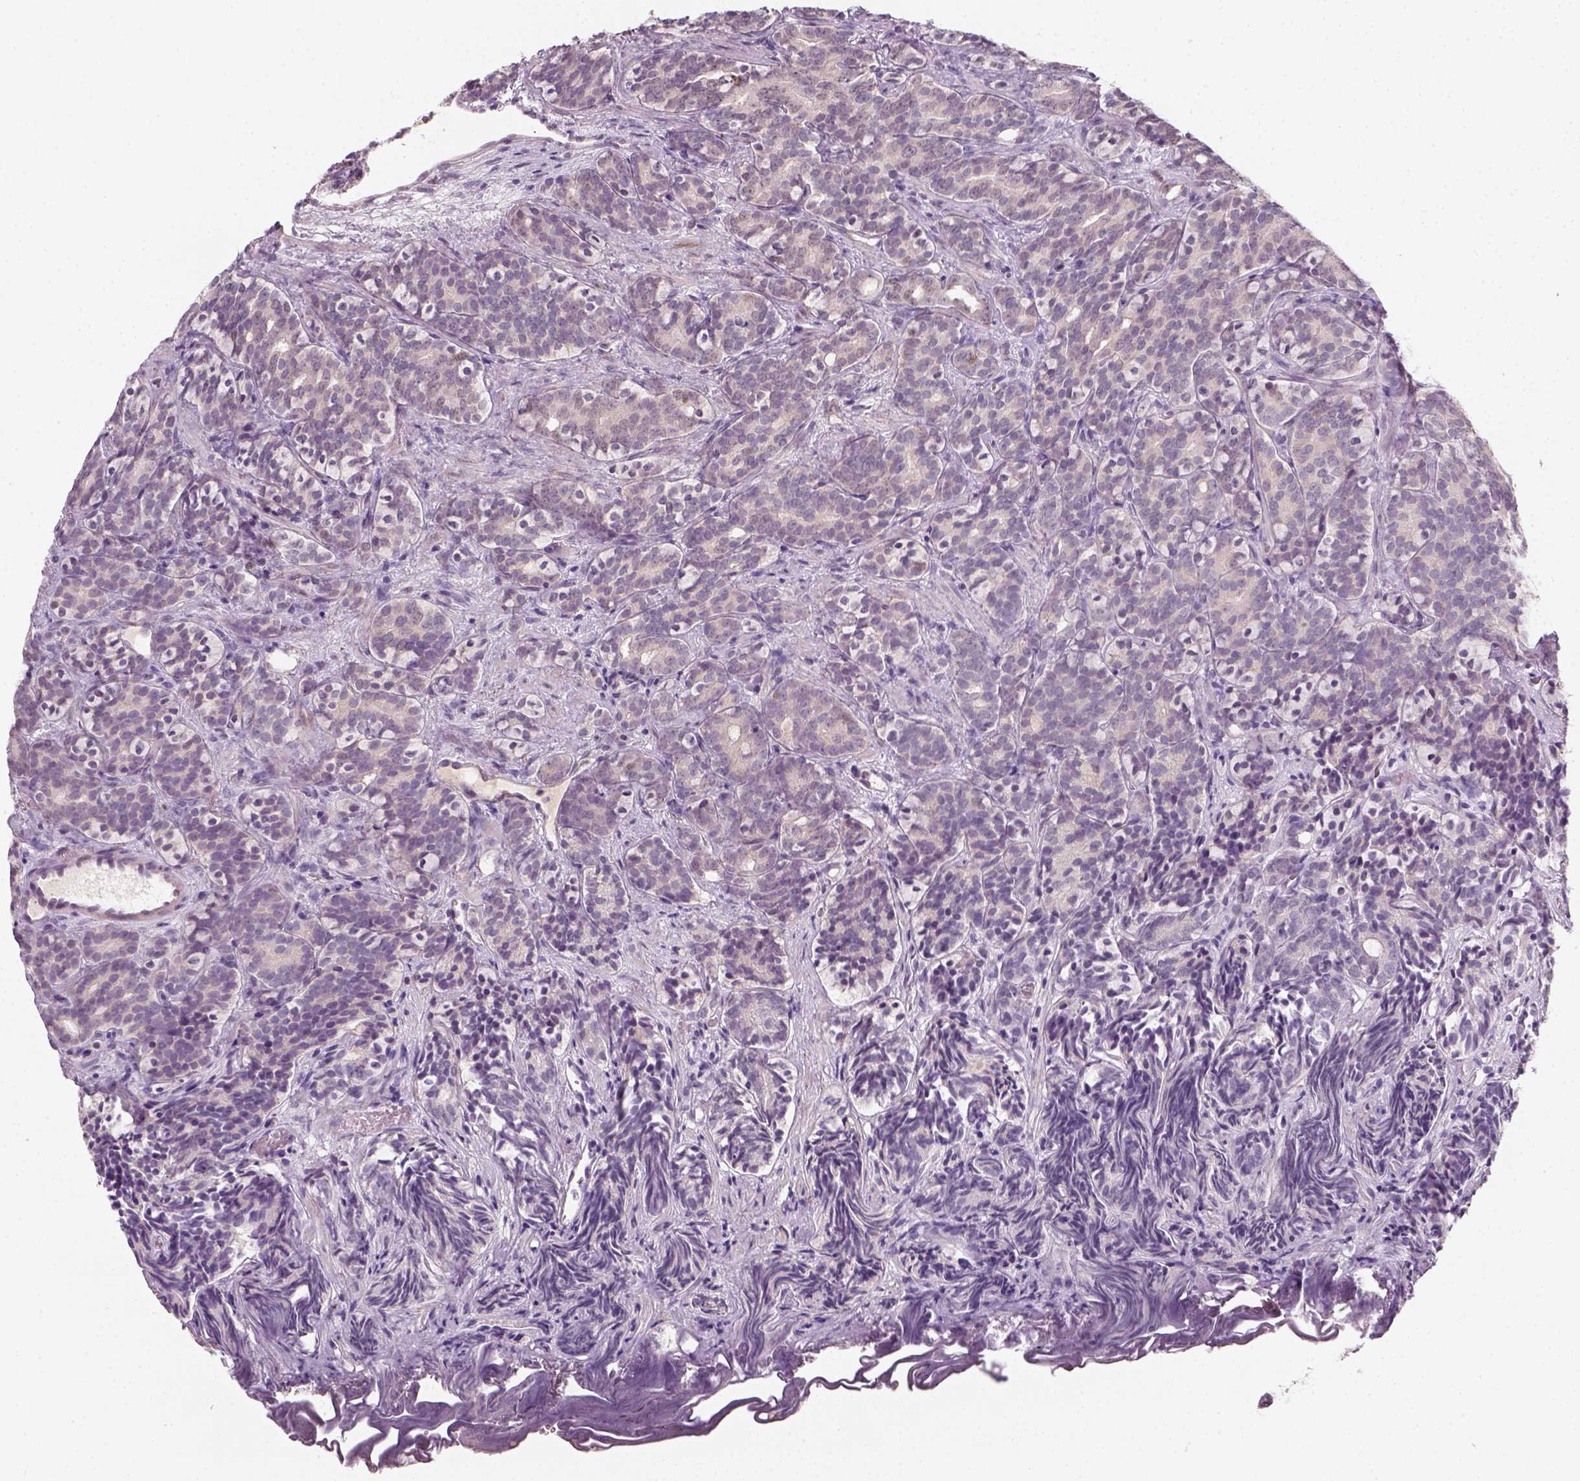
{"staining": {"intensity": "negative", "quantity": "none", "location": "none"}, "tissue": "prostate cancer", "cell_type": "Tumor cells", "image_type": "cancer", "snomed": [{"axis": "morphology", "description": "Adenocarcinoma, High grade"}, {"axis": "topography", "description": "Prostate"}], "caption": "Histopathology image shows no significant protein positivity in tumor cells of prostate adenocarcinoma (high-grade).", "gene": "TP53", "patient": {"sex": "male", "age": 84}}